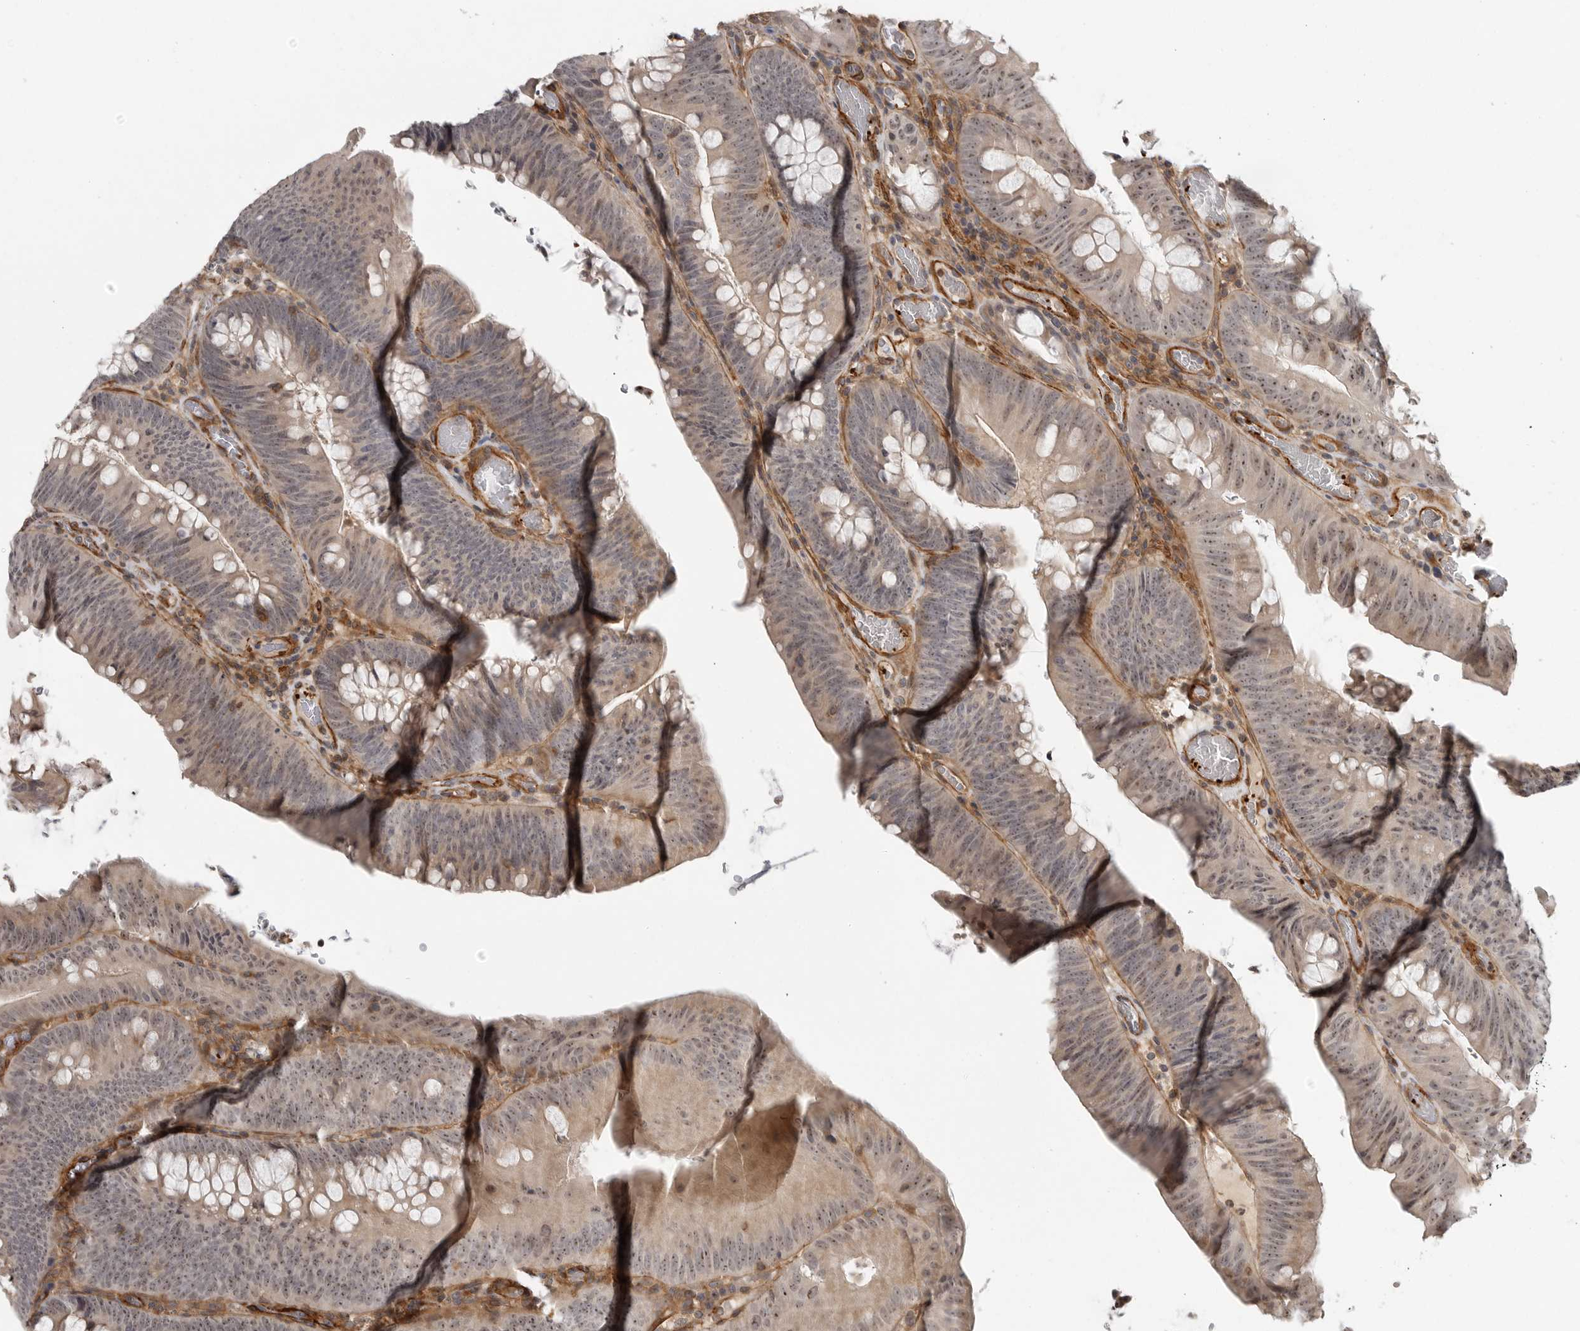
{"staining": {"intensity": "weak", "quantity": "25%-75%", "location": "nuclear"}, "tissue": "colorectal cancer", "cell_type": "Tumor cells", "image_type": "cancer", "snomed": [{"axis": "morphology", "description": "Normal tissue, NOS"}, {"axis": "topography", "description": "Colon"}], "caption": "Weak nuclear positivity is present in about 25%-75% of tumor cells in colorectal cancer. (DAB (3,3'-diaminobenzidine) = brown stain, brightfield microscopy at high magnification).", "gene": "TUT4", "patient": {"sex": "female", "age": 82}}